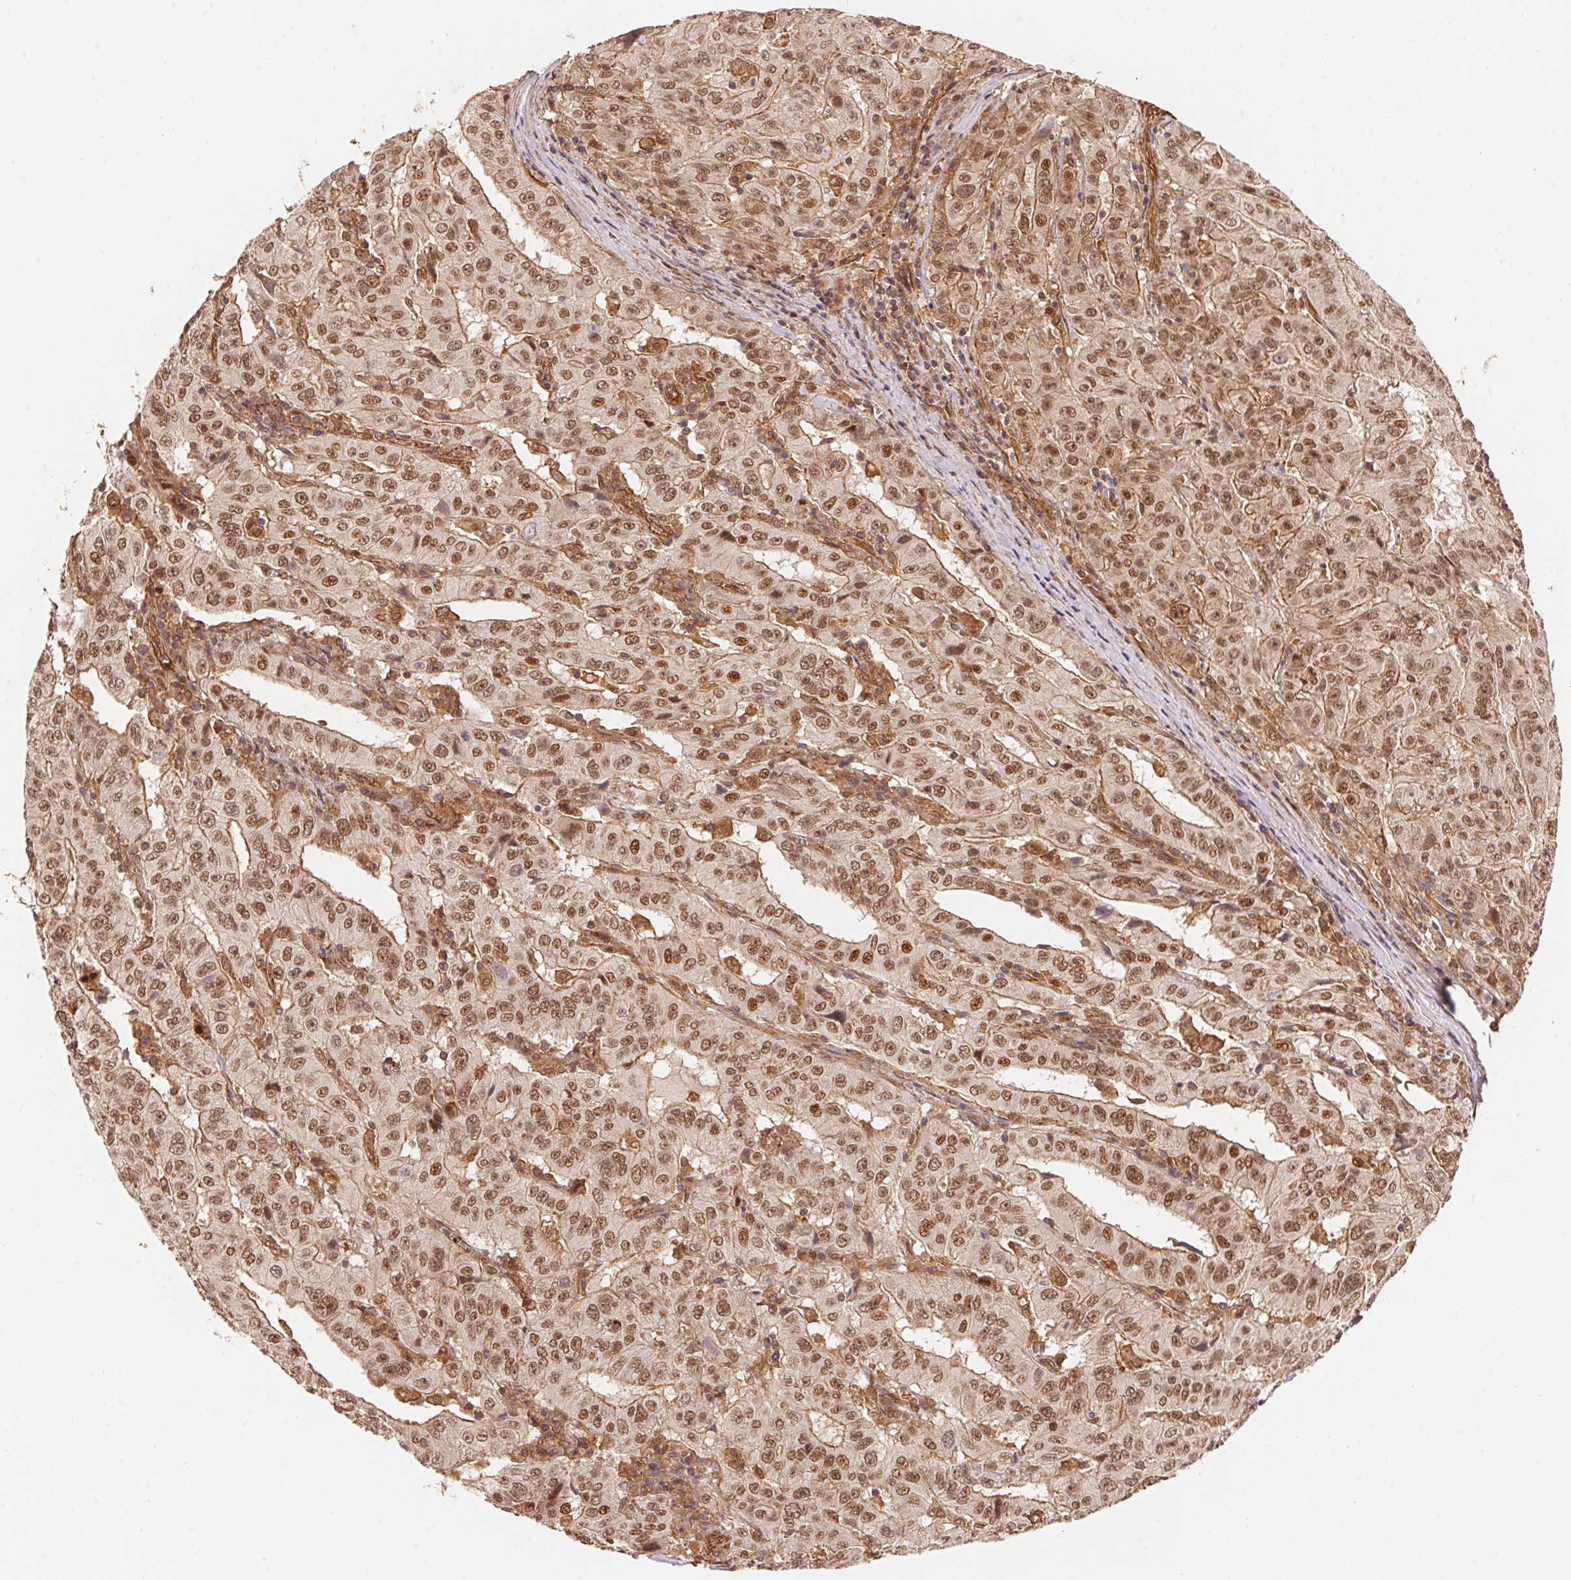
{"staining": {"intensity": "moderate", "quantity": ">75%", "location": "cytoplasmic/membranous,nuclear"}, "tissue": "pancreatic cancer", "cell_type": "Tumor cells", "image_type": "cancer", "snomed": [{"axis": "morphology", "description": "Adenocarcinoma, NOS"}, {"axis": "topography", "description": "Pancreas"}], "caption": "High-magnification brightfield microscopy of pancreatic adenocarcinoma stained with DAB (brown) and counterstained with hematoxylin (blue). tumor cells exhibit moderate cytoplasmic/membranous and nuclear staining is seen in about>75% of cells. Using DAB (3,3'-diaminobenzidine) (brown) and hematoxylin (blue) stains, captured at high magnification using brightfield microscopy.", "gene": "TNIP2", "patient": {"sex": "male", "age": 63}}